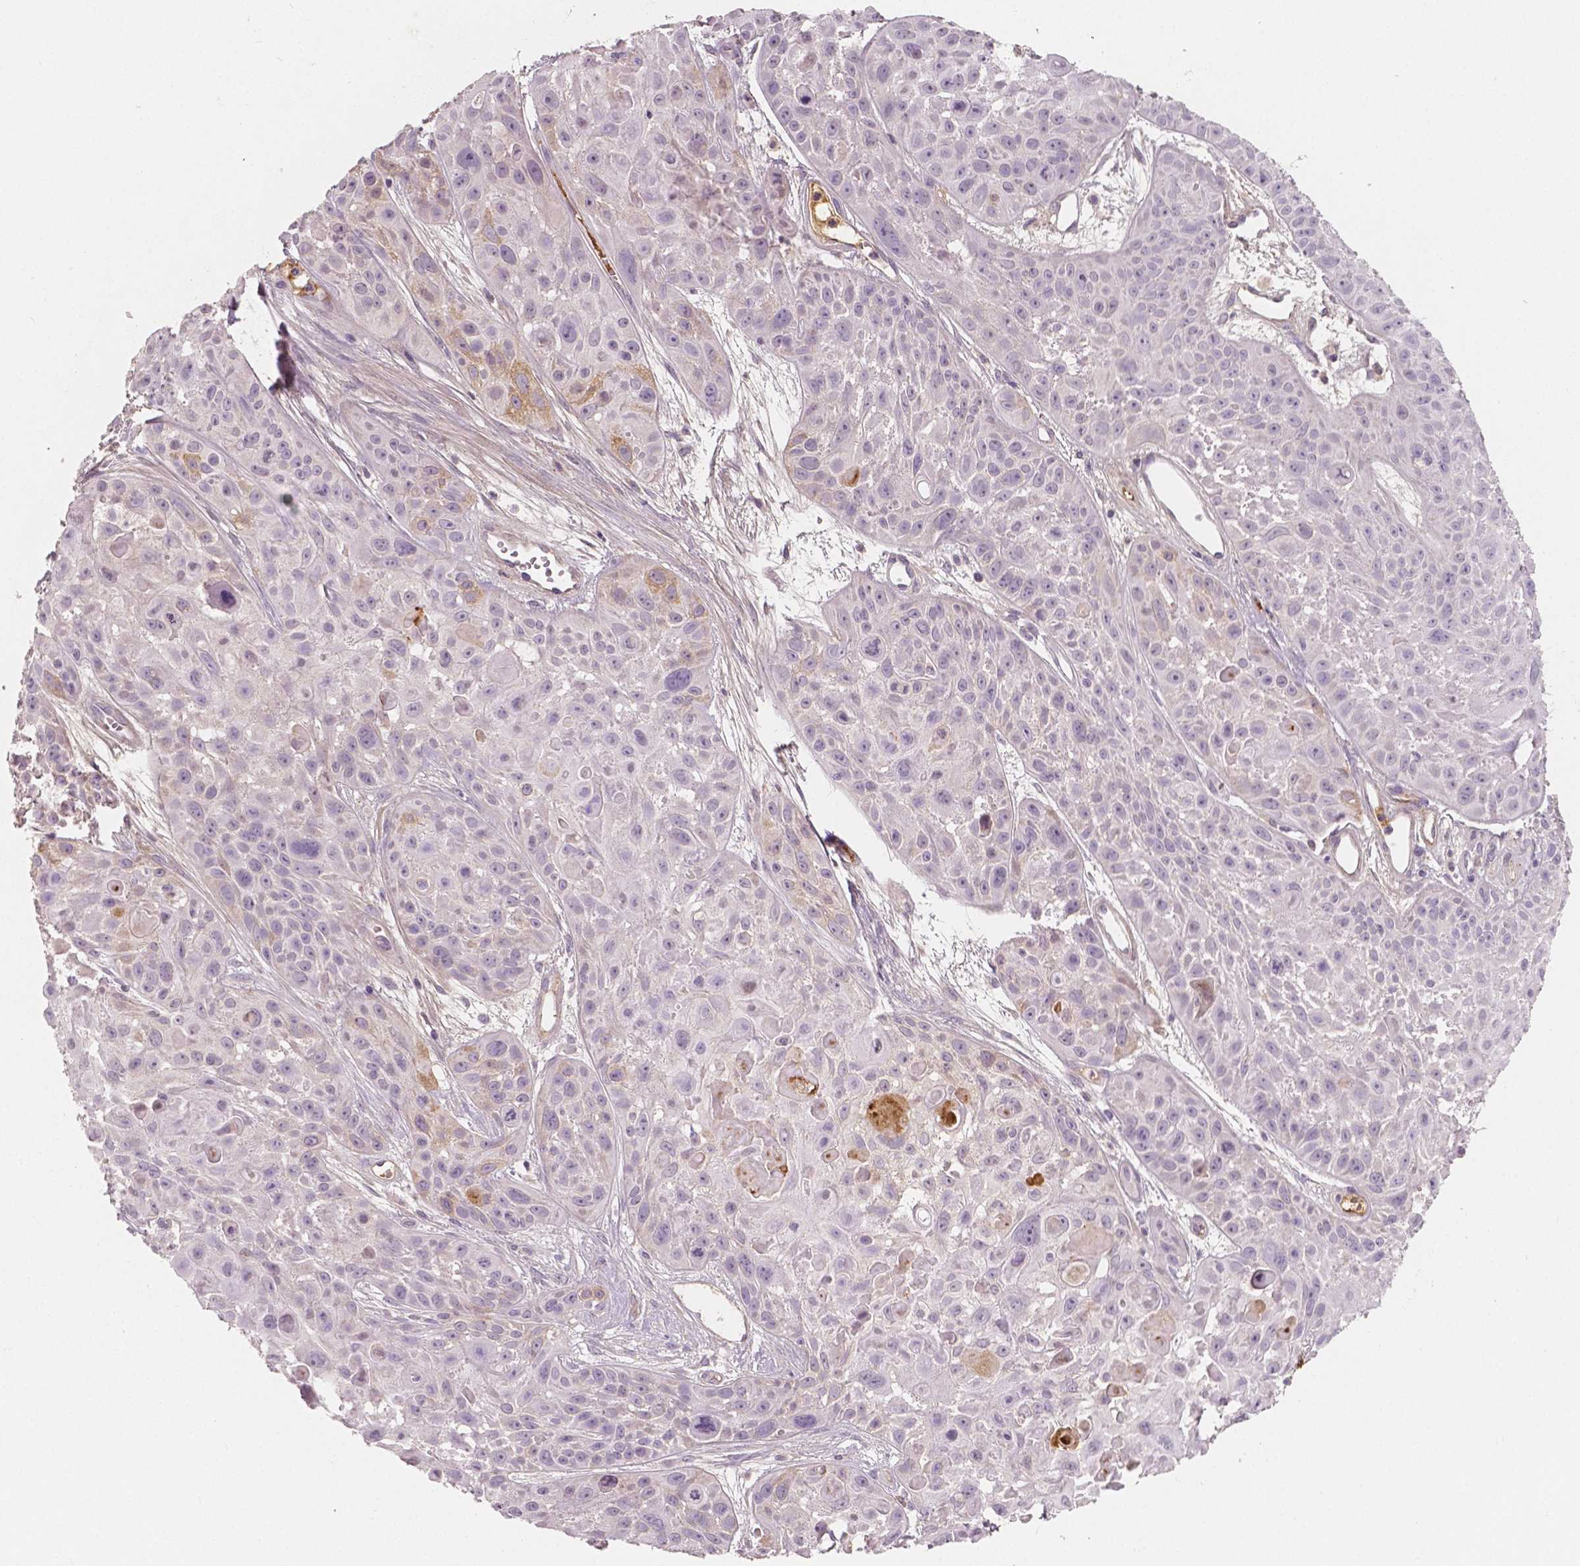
{"staining": {"intensity": "negative", "quantity": "none", "location": "none"}, "tissue": "skin cancer", "cell_type": "Tumor cells", "image_type": "cancer", "snomed": [{"axis": "morphology", "description": "Squamous cell carcinoma, NOS"}, {"axis": "topography", "description": "Skin"}, {"axis": "topography", "description": "Anal"}], "caption": "High power microscopy histopathology image of an immunohistochemistry photomicrograph of squamous cell carcinoma (skin), revealing no significant staining in tumor cells.", "gene": "APOA4", "patient": {"sex": "female", "age": 75}}